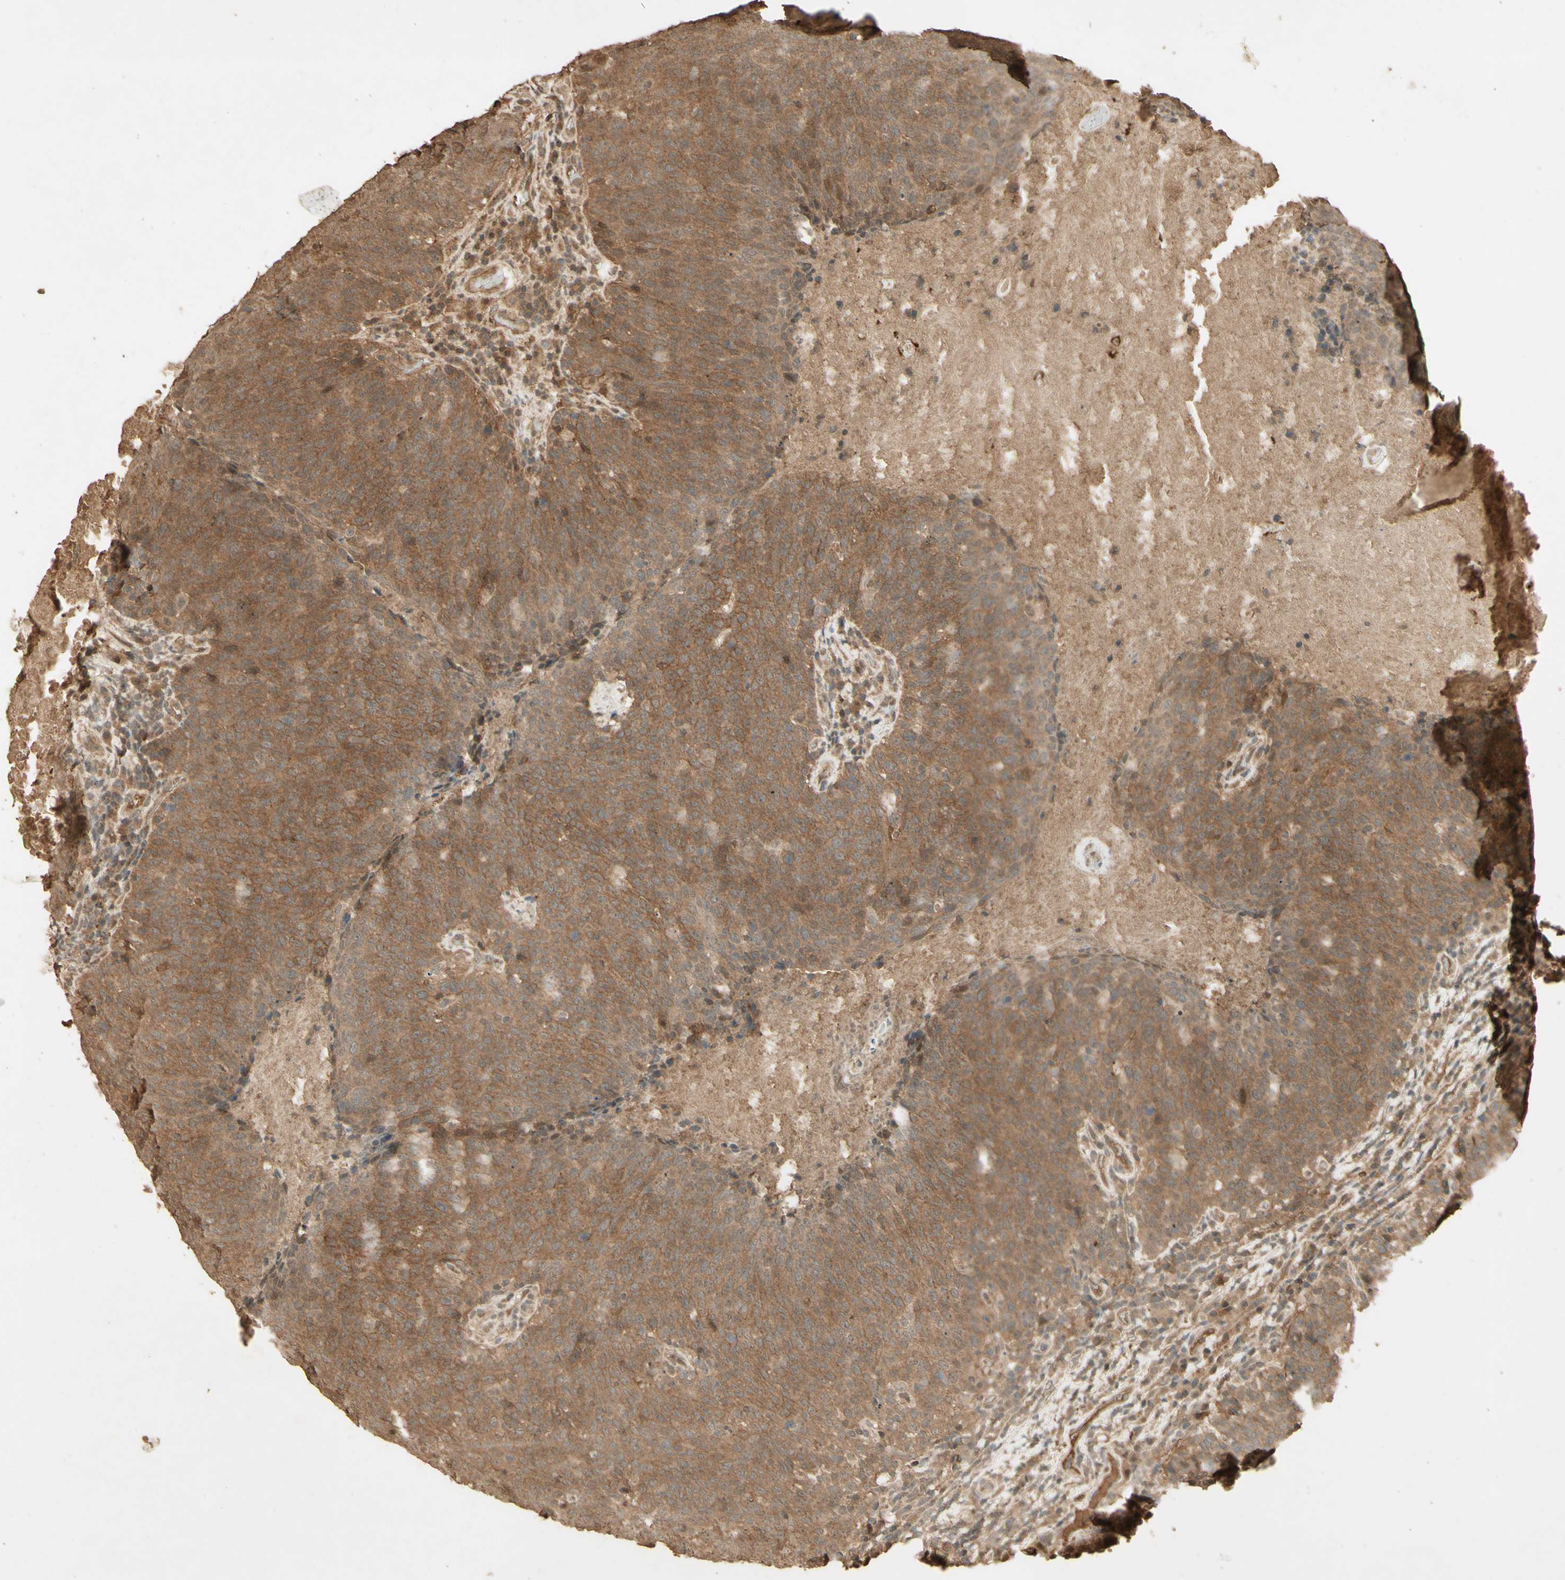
{"staining": {"intensity": "moderate", "quantity": ">75%", "location": "cytoplasmic/membranous"}, "tissue": "head and neck cancer", "cell_type": "Tumor cells", "image_type": "cancer", "snomed": [{"axis": "morphology", "description": "Squamous cell carcinoma, NOS"}, {"axis": "morphology", "description": "Squamous cell carcinoma, metastatic, NOS"}, {"axis": "topography", "description": "Lymph node"}, {"axis": "topography", "description": "Head-Neck"}], "caption": "An immunohistochemistry (IHC) image of tumor tissue is shown. Protein staining in brown highlights moderate cytoplasmic/membranous positivity in head and neck metastatic squamous cell carcinoma within tumor cells.", "gene": "SMAD9", "patient": {"sex": "male", "age": 62}}